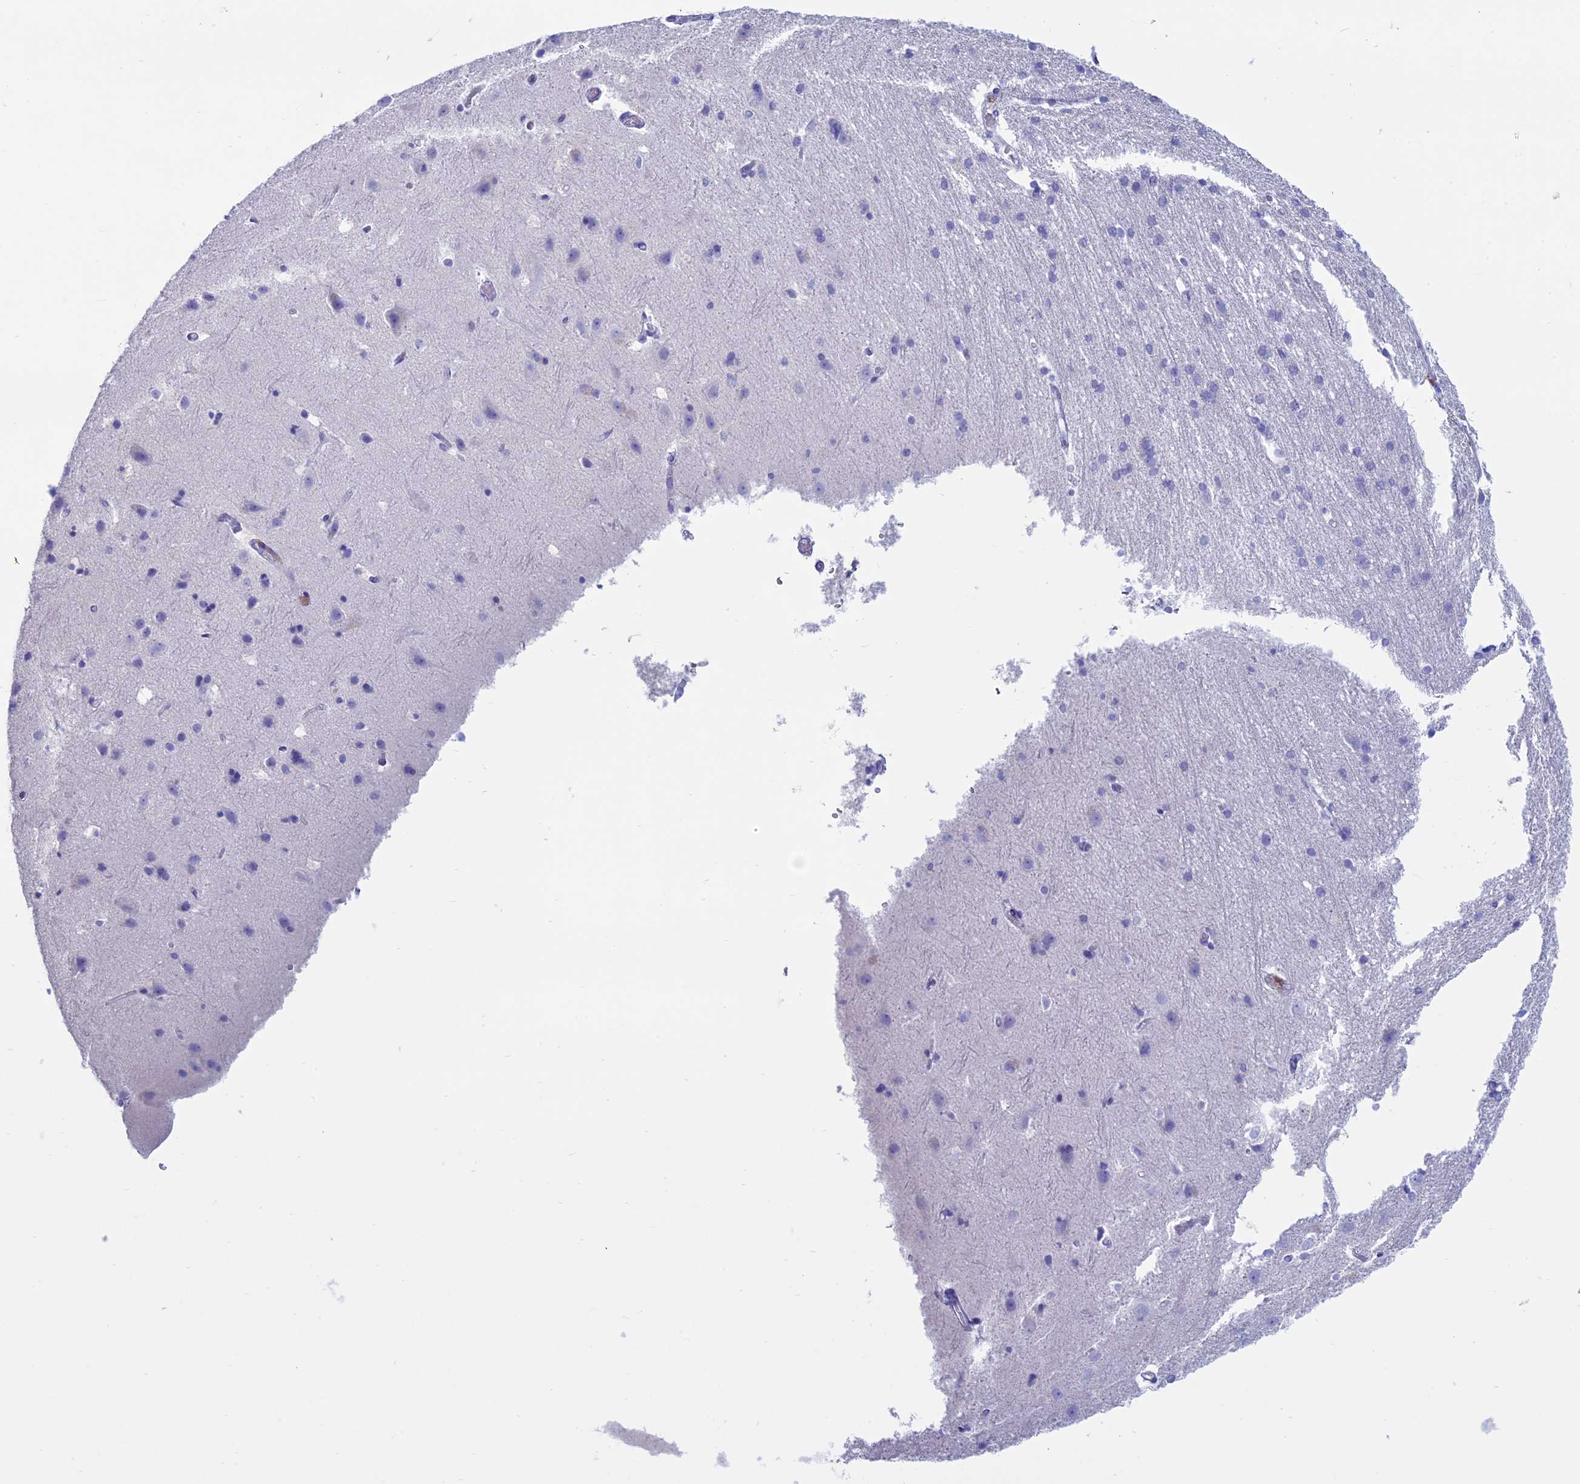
{"staining": {"intensity": "negative", "quantity": "none", "location": "none"}, "tissue": "cerebral cortex", "cell_type": "Endothelial cells", "image_type": "normal", "snomed": [{"axis": "morphology", "description": "Normal tissue, NOS"}, {"axis": "topography", "description": "Cerebral cortex"}], "caption": "This micrograph is of benign cerebral cortex stained with IHC to label a protein in brown with the nuclei are counter-stained blue. There is no expression in endothelial cells.", "gene": "OR2AE1", "patient": {"sex": "male", "age": 54}}